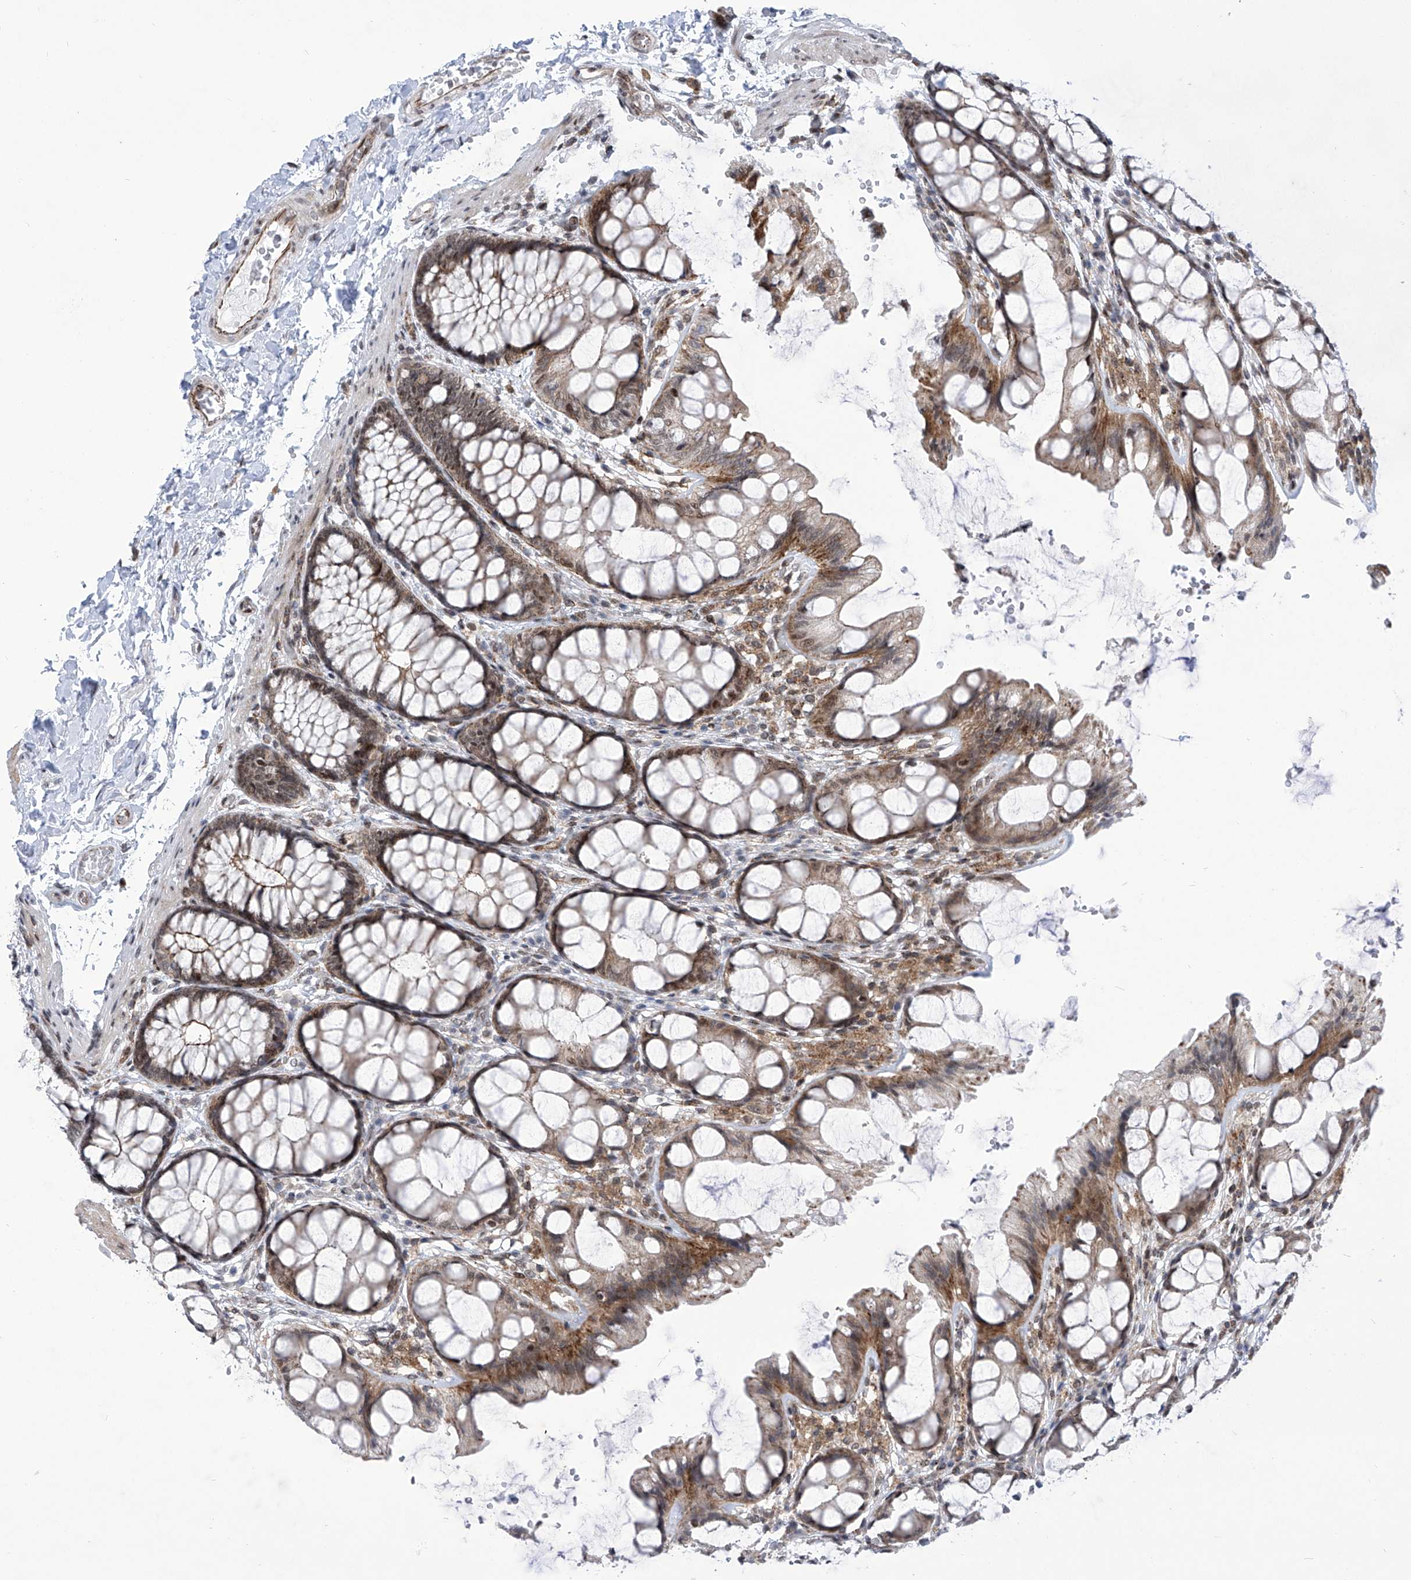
{"staining": {"intensity": "moderate", "quantity": ">75%", "location": "cytoplasmic/membranous"}, "tissue": "colon", "cell_type": "Endothelial cells", "image_type": "normal", "snomed": [{"axis": "morphology", "description": "Normal tissue, NOS"}, {"axis": "topography", "description": "Colon"}], "caption": "Protein analysis of normal colon displays moderate cytoplasmic/membranous staining in about >75% of endothelial cells.", "gene": "CEP290", "patient": {"sex": "male", "age": 47}}